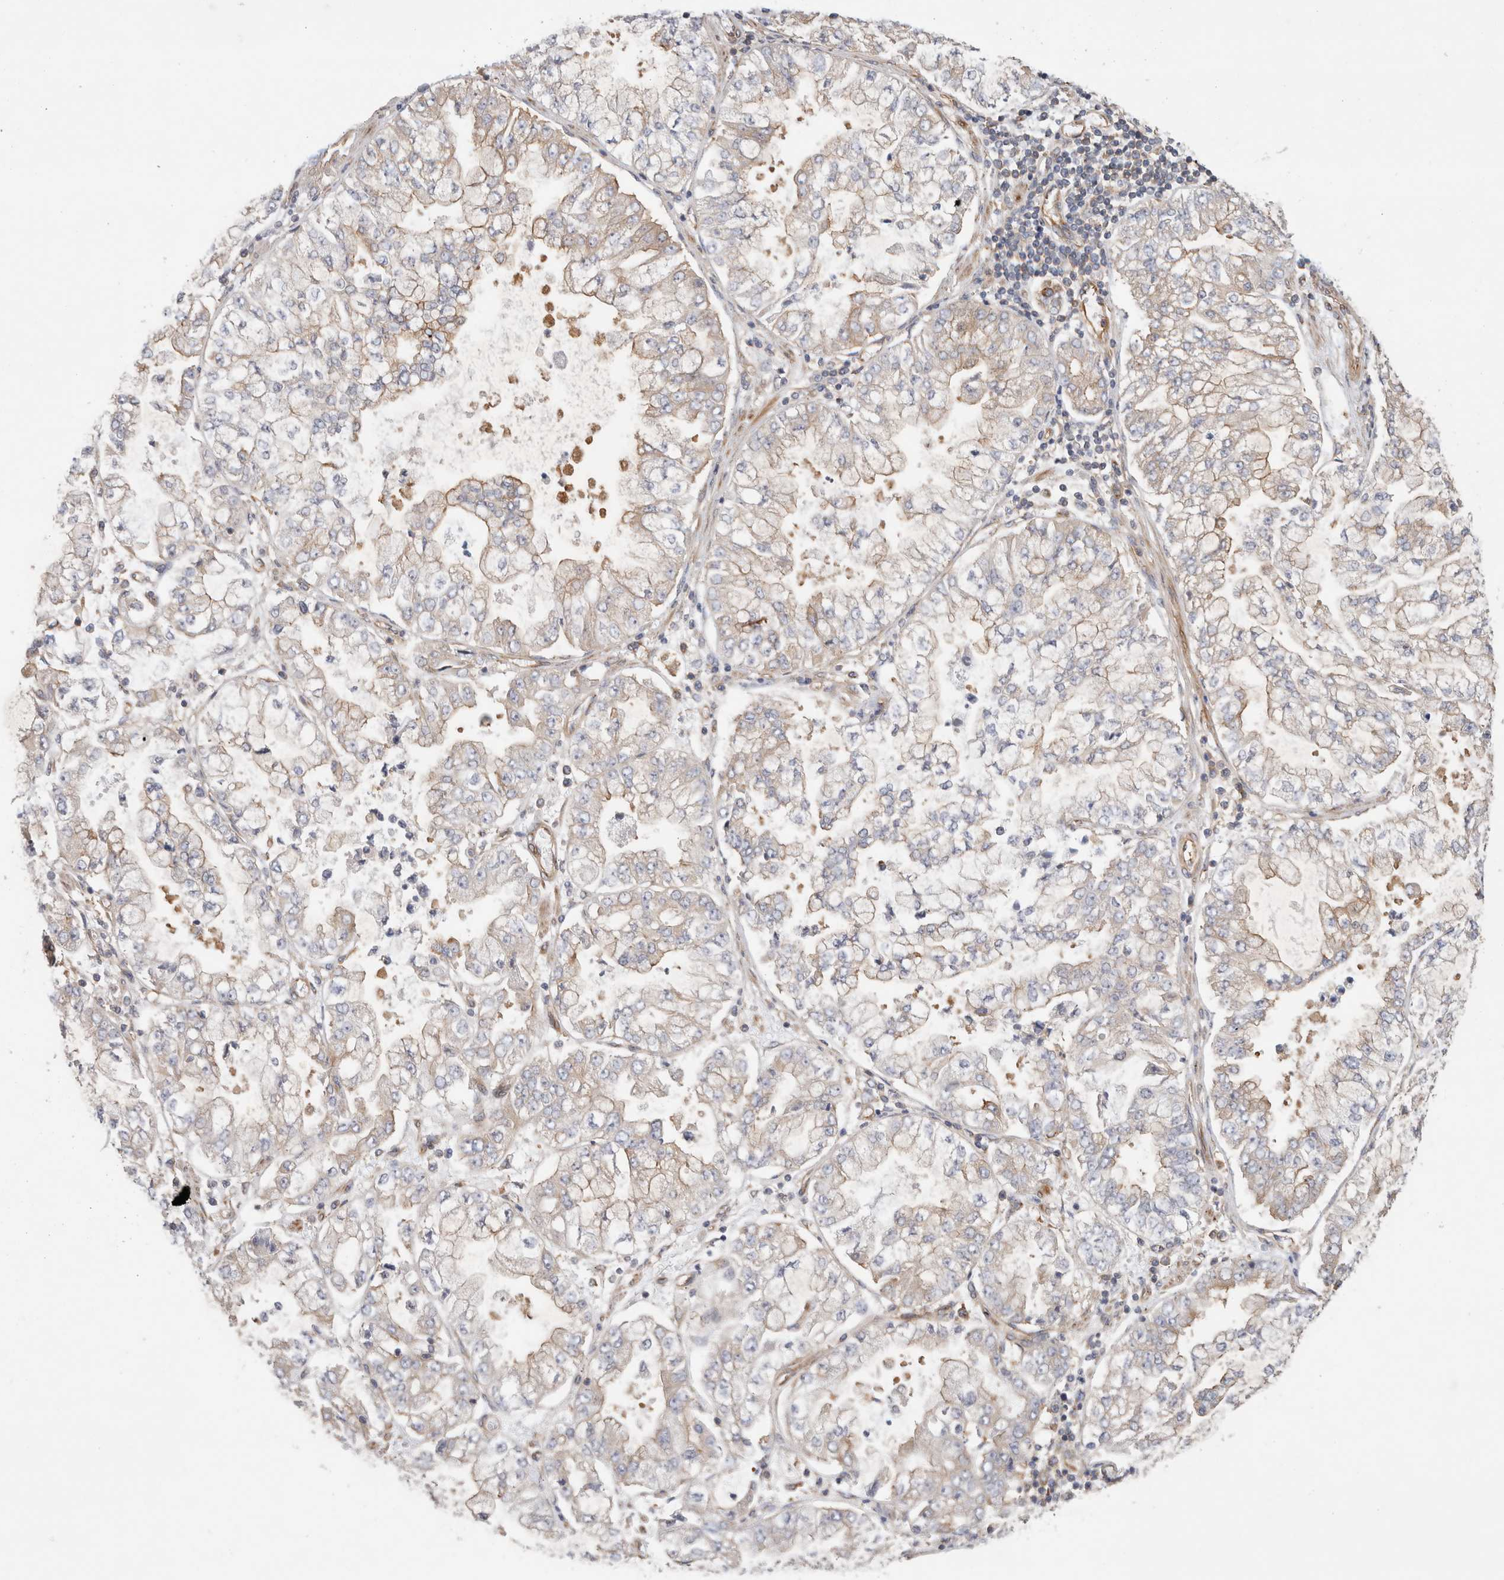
{"staining": {"intensity": "weak", "quantity": "25%-75%", "location": "cytoplasmic/membranous"}, "tissue": "stomach cancer", "cell_type": "Tumor cells", "image_type": "cancer", "snomed": [{"axis": "morphology", "description": "Adenocarcinoma, NOS"}, {"axis": "topography", "description": "Stomach"}], "caption": "Immunohistochemistry (DAB (3,3'-diaminobenzidine)) staining of human stomach adenocarcinoma displays weak cytoplasmic/membranous protein positivity in approximately 25%-75% of tumor cells.", "gene": "GPR150", "patient": {"sex": "male", "age": 76}}